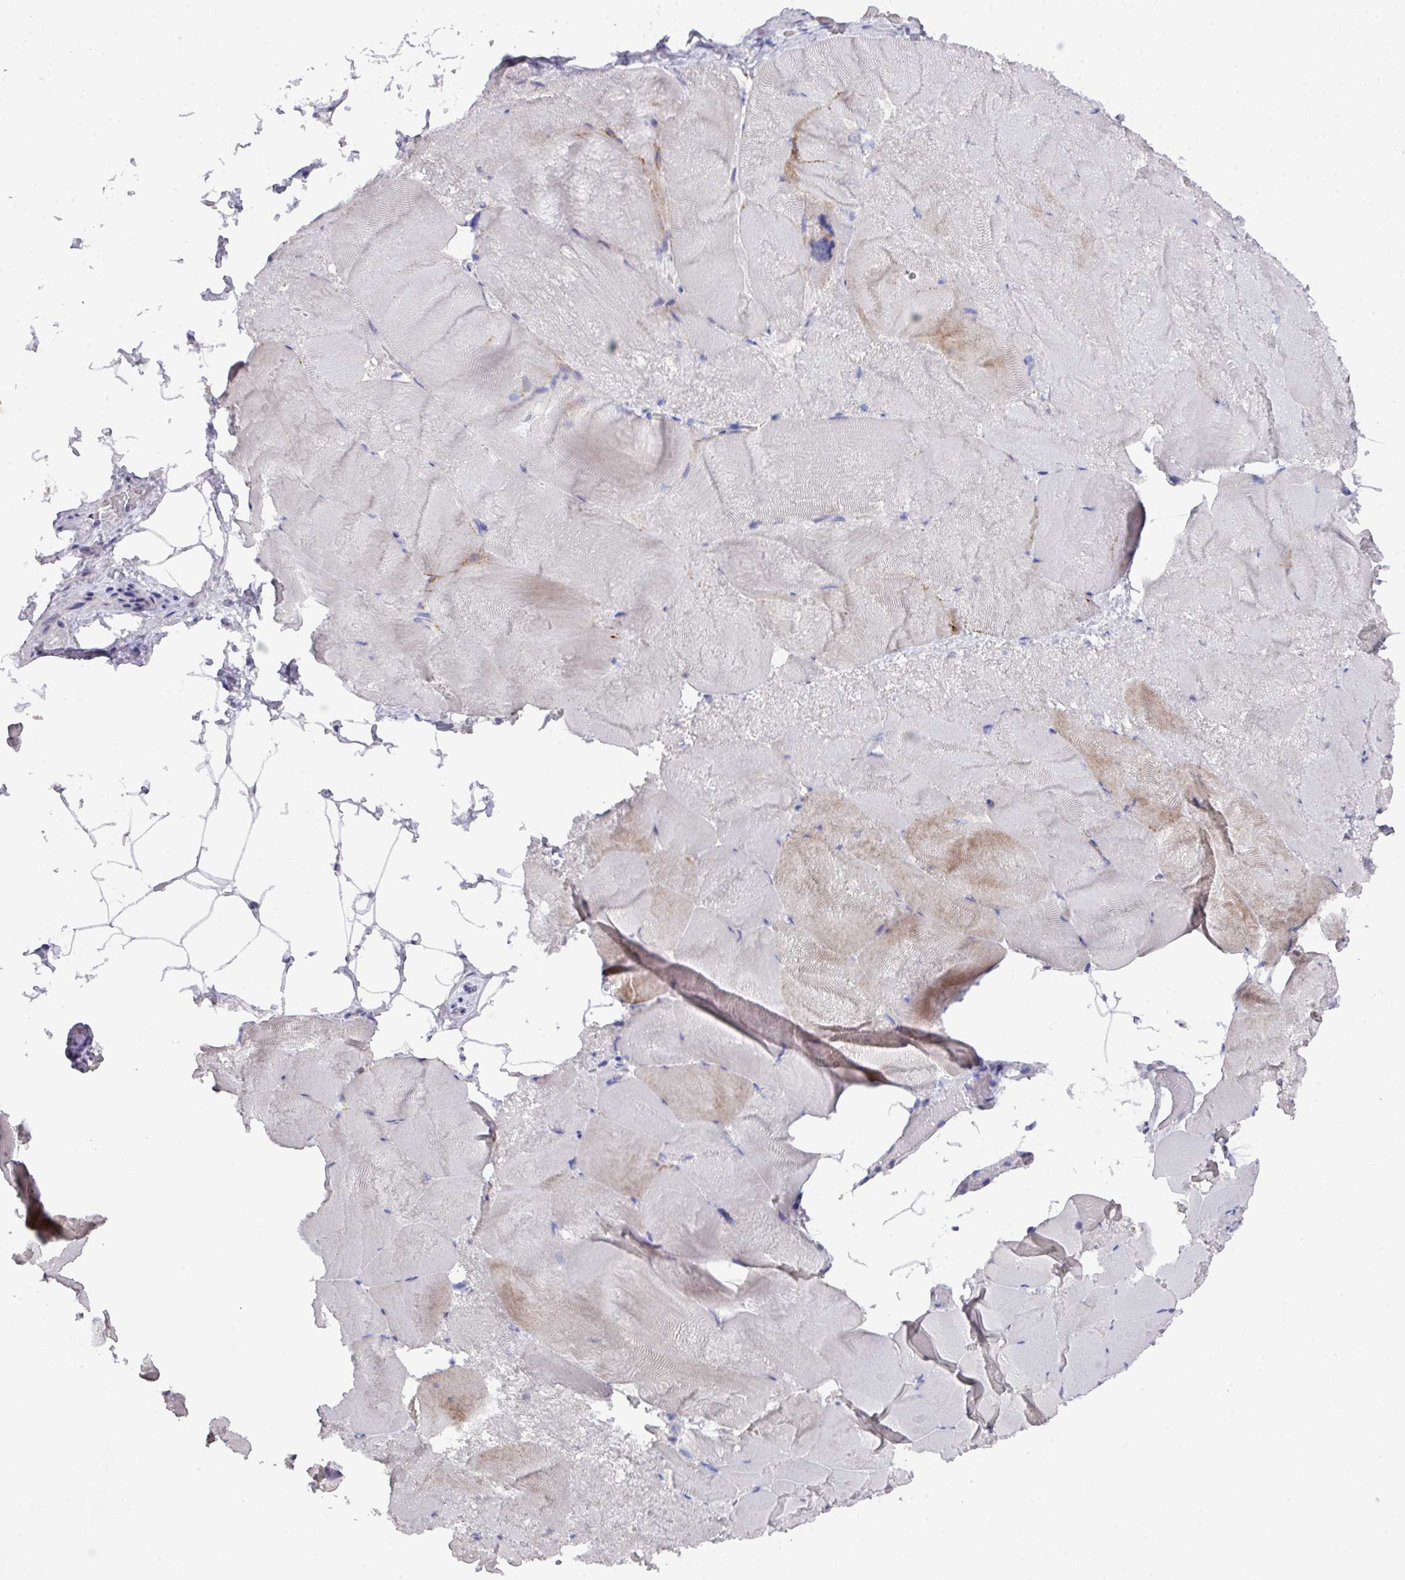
{"staining": {"intensity": "weak", "quantity": "<25%", "location": "cytoplasmic/membranous"}, "tissue": "skeletal muscle", "cell_type": "Myocytes", "image_type": "normal", "snomed": [{"axis": "morphology", "description": "Normal tissue, NOS"}, {"axis": "topography", "description": "Skeletal muscle"}], "caption": "IHC histopathology image of normal skeletal muscle: human skeletal muscle stained with DAB shows no significant protein positivity in myocytes.", "gene": "DAZ1", "patient": {"sex": "female", "age": 64}}